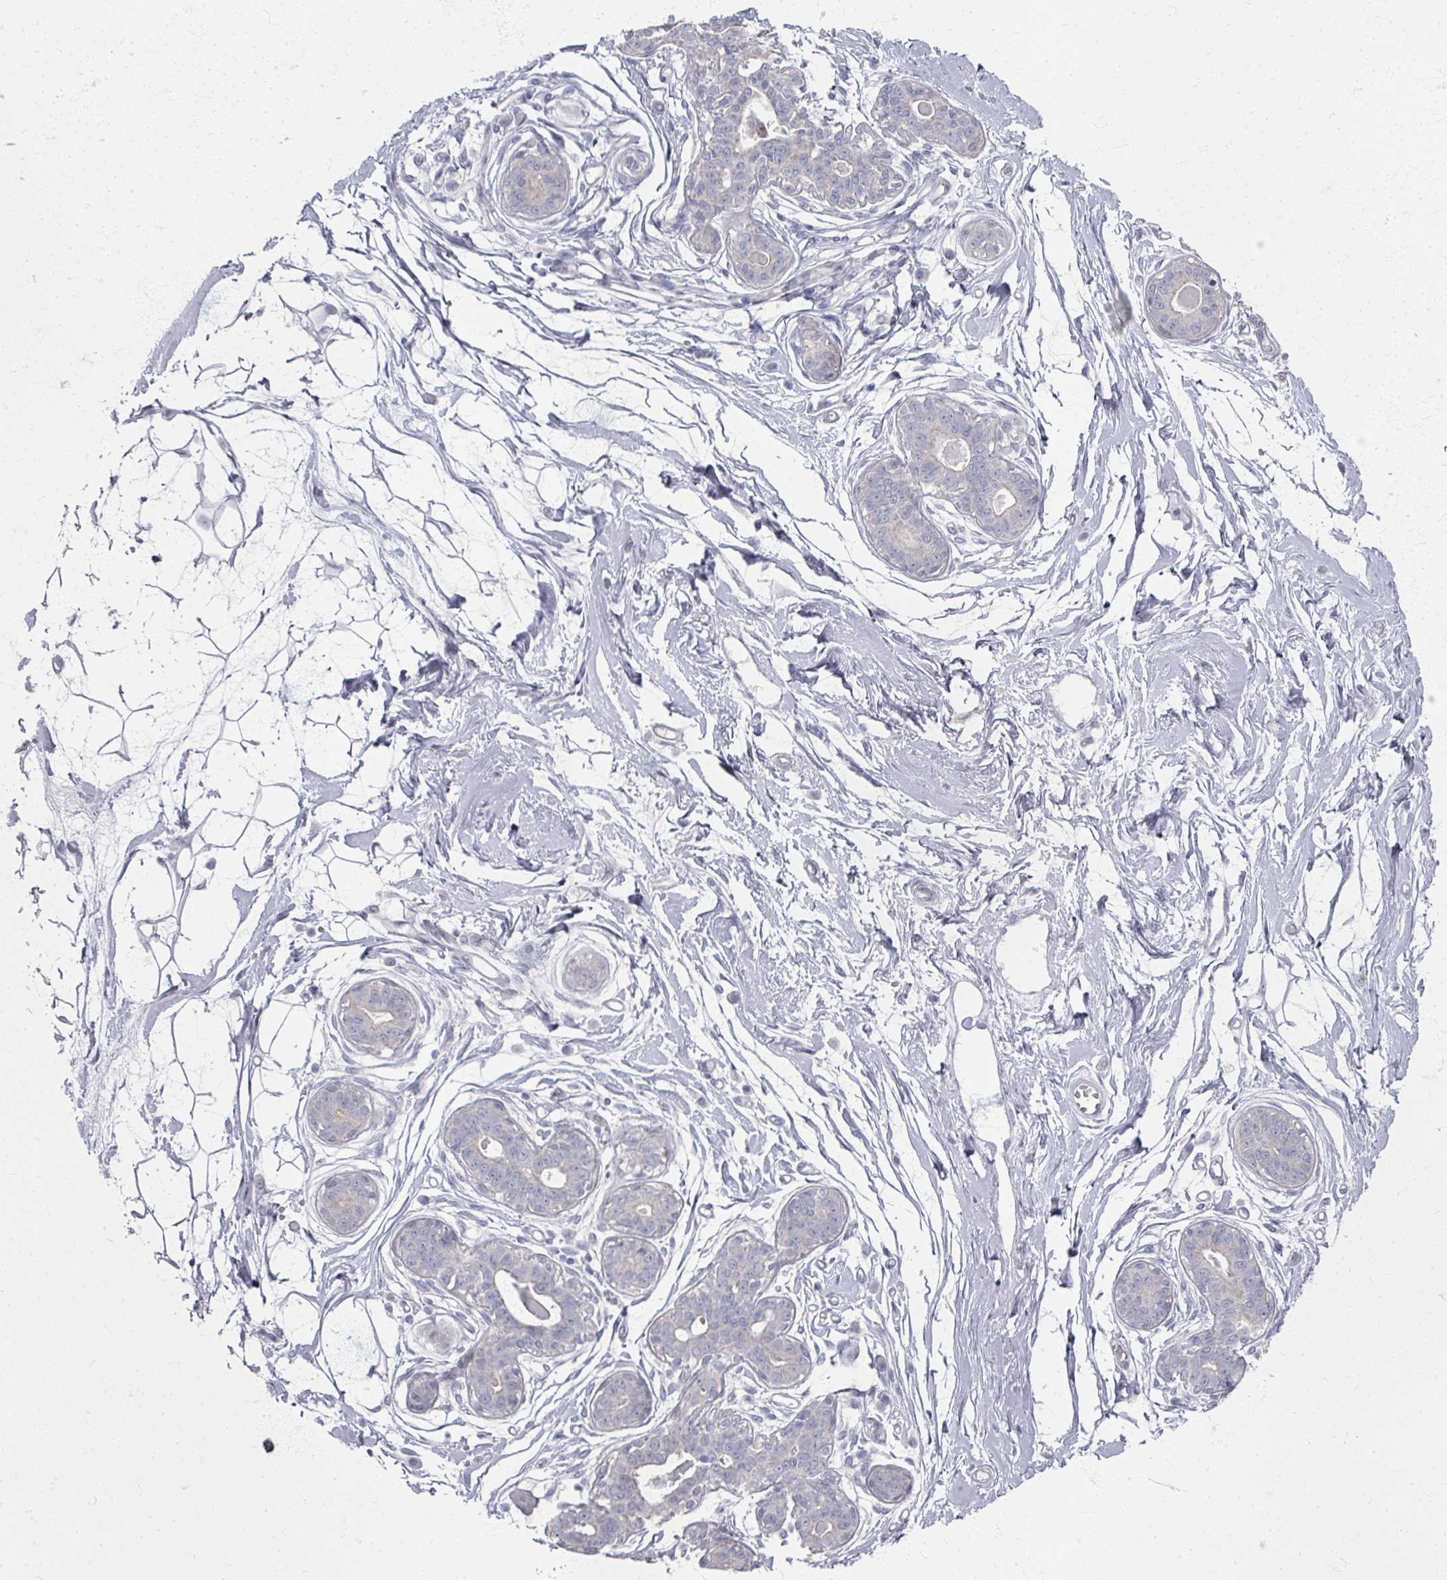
{"staining": {"intensity": "negative", "quantity": "none", "location": "none"}, "tissue": "breast", "cell_type": "Adipocytes", "image_type": "normal", "snomed": [{"axis": "morphology", "description": "Normal tissue, NOS"}, {"axis": "topography", "description": "Breast"}], "caption": "DAB (3,3'-diaminobenzidine) immunohistochemical staining of benign human breast exhibits no significant positivity in adipocytes. Nuclei are stained in blue.", "gene": "TTYH3", "patient": {"sex": "female", "age": 45}}